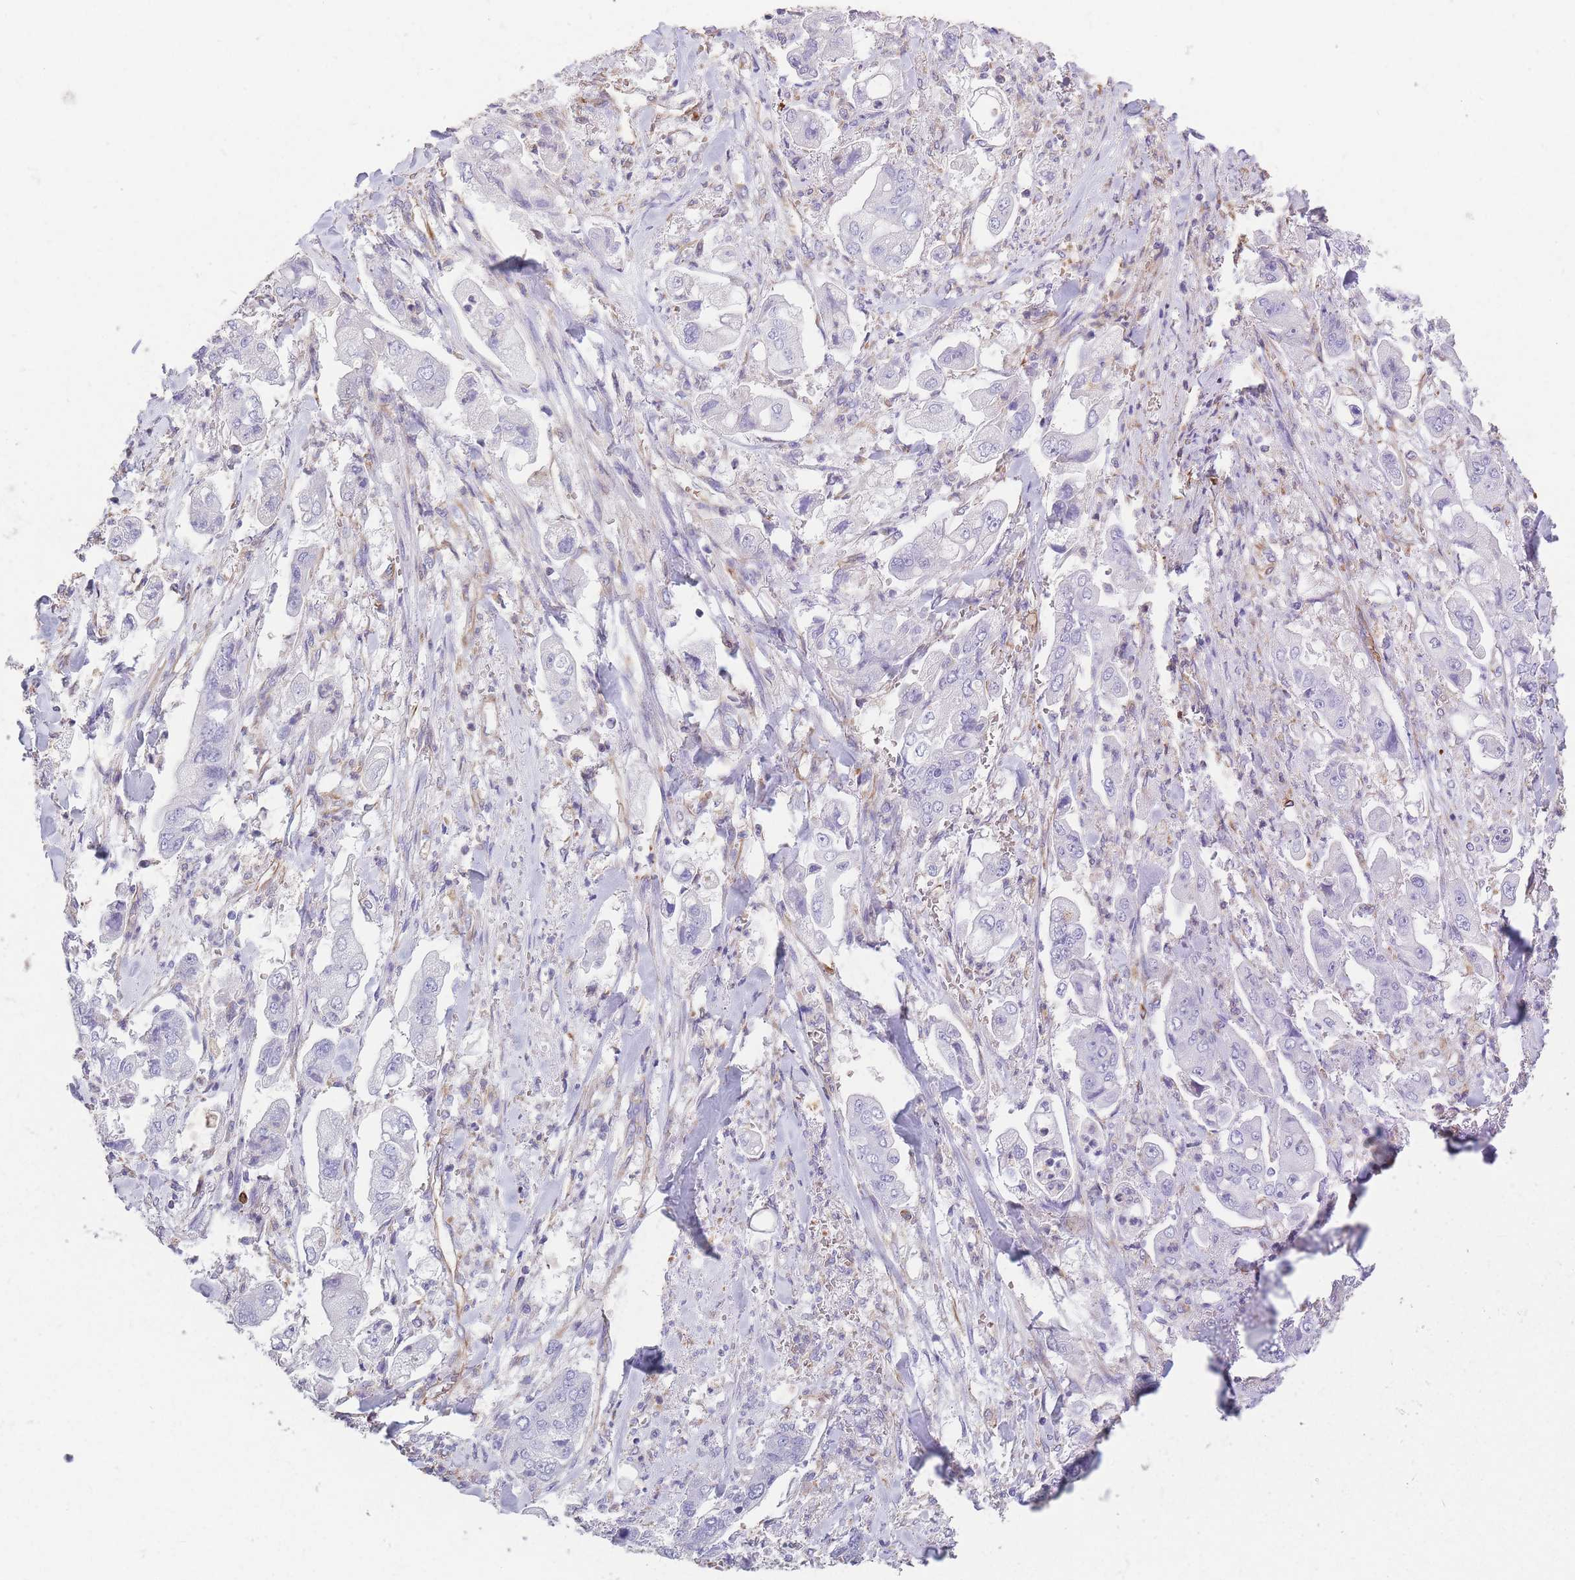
{"staining": {"intensity": "negative", "quantity": "none", "location": "none"}, "tissue": "stomach cancer", "cell_type": "Tumor cells", "image_type": "cancer", "snomed": [{"axis": "morphology", "description": "Adenocarcinoma, NOS"}, {"axis": "topography", "description": "Stomach"}], "caption": "This is an immunohistochemistry (IHC) photomicrograph of human stomach adenocarcinoma. There is no positivity in tumor cells.", "gene": "ANKRD53", "patient": {"sex": "male", "age": 62}}